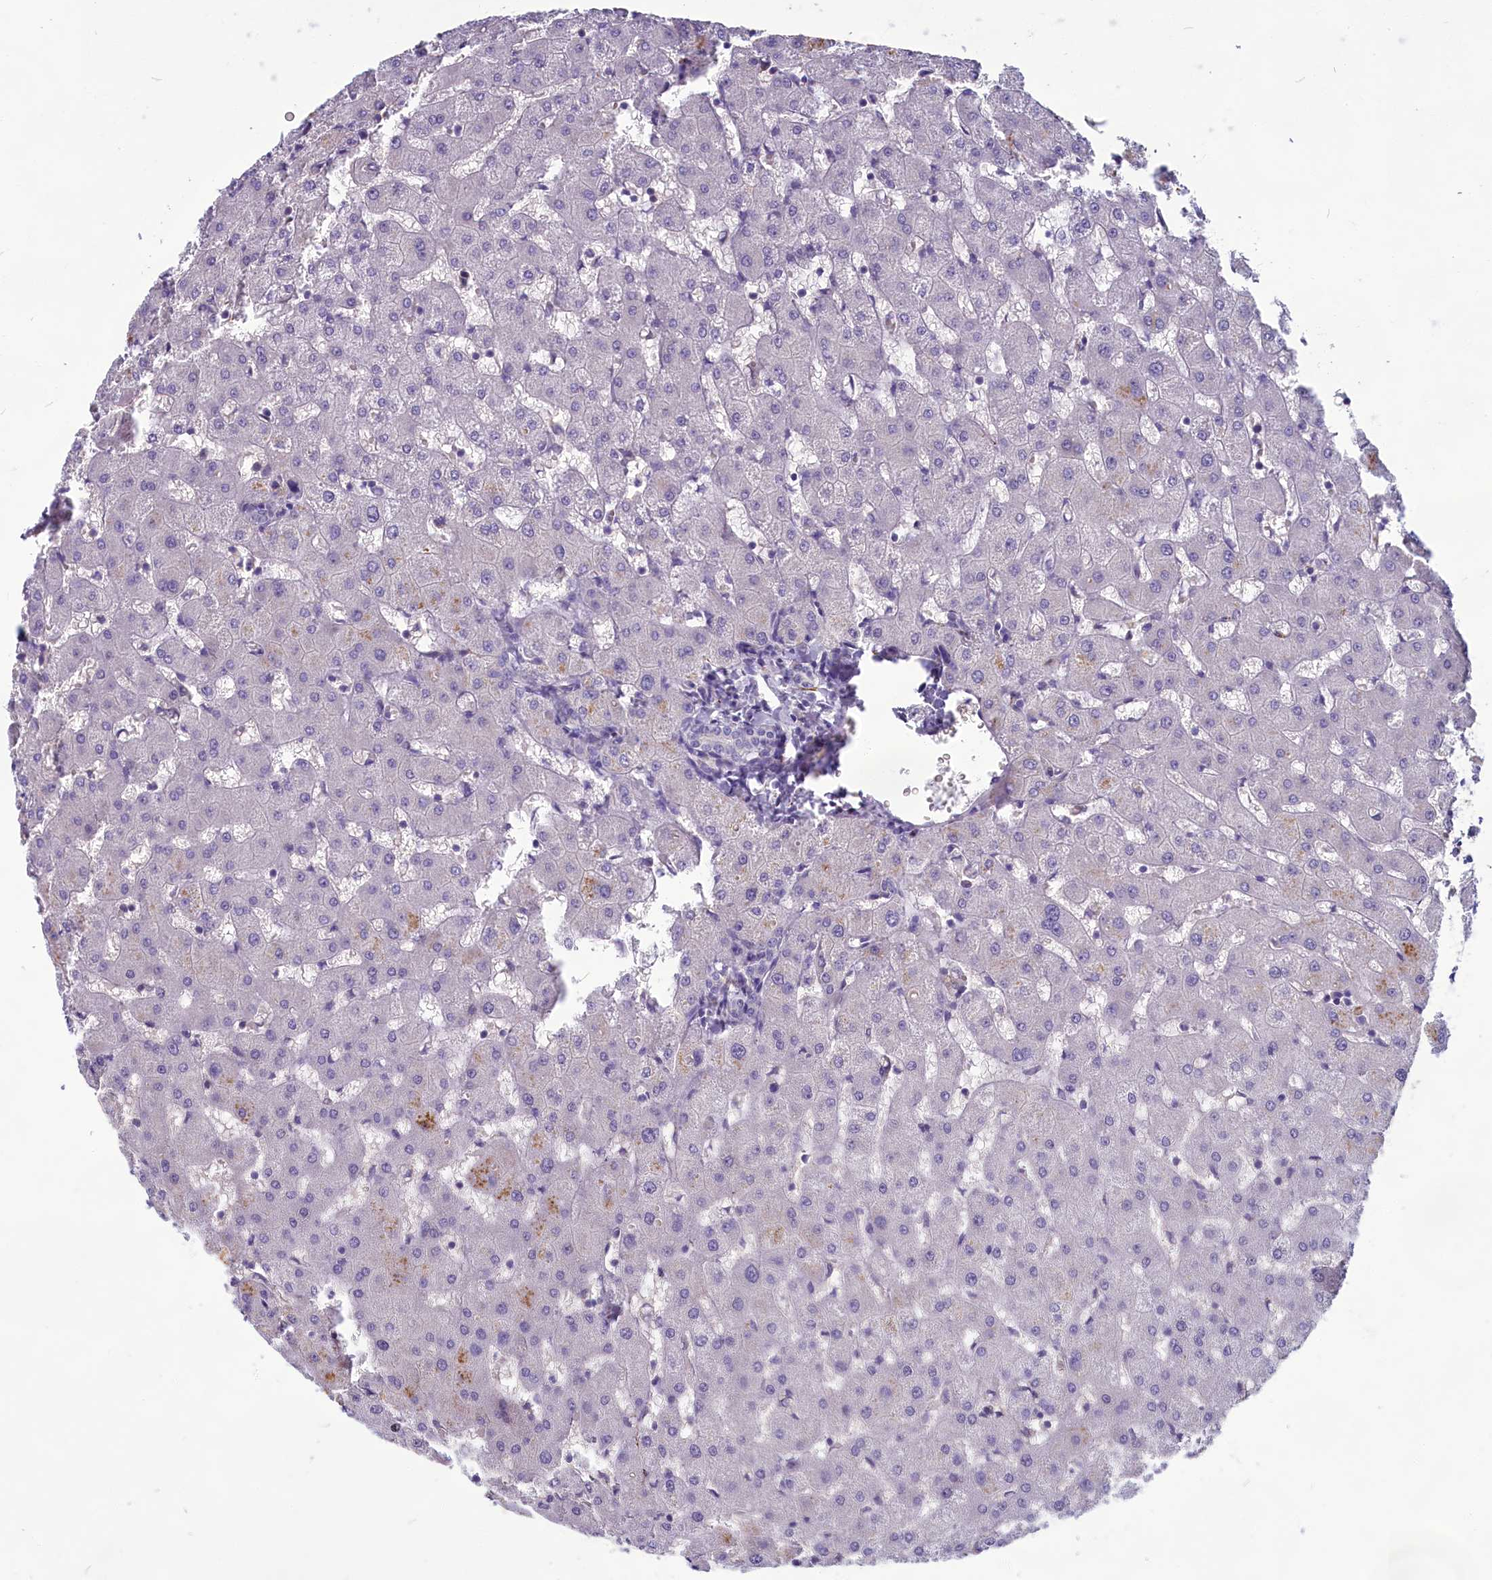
{"staining": {"intensity": "negative", "quantity": "none", "location": "none"}, "tissue": "liver", "cell_type": "Cholangiocytes", "image_type": "normal", "snomed": [{"axis": "morphology", "description": "Normal tissue, NOS"}, {"axis": "topography", "description": "Liver"}], "caption": "The image reveals no significant staining in cholangiocytes of liver.", "gene": "SV2C", "patient": {"sex": "female", "age": 63}}